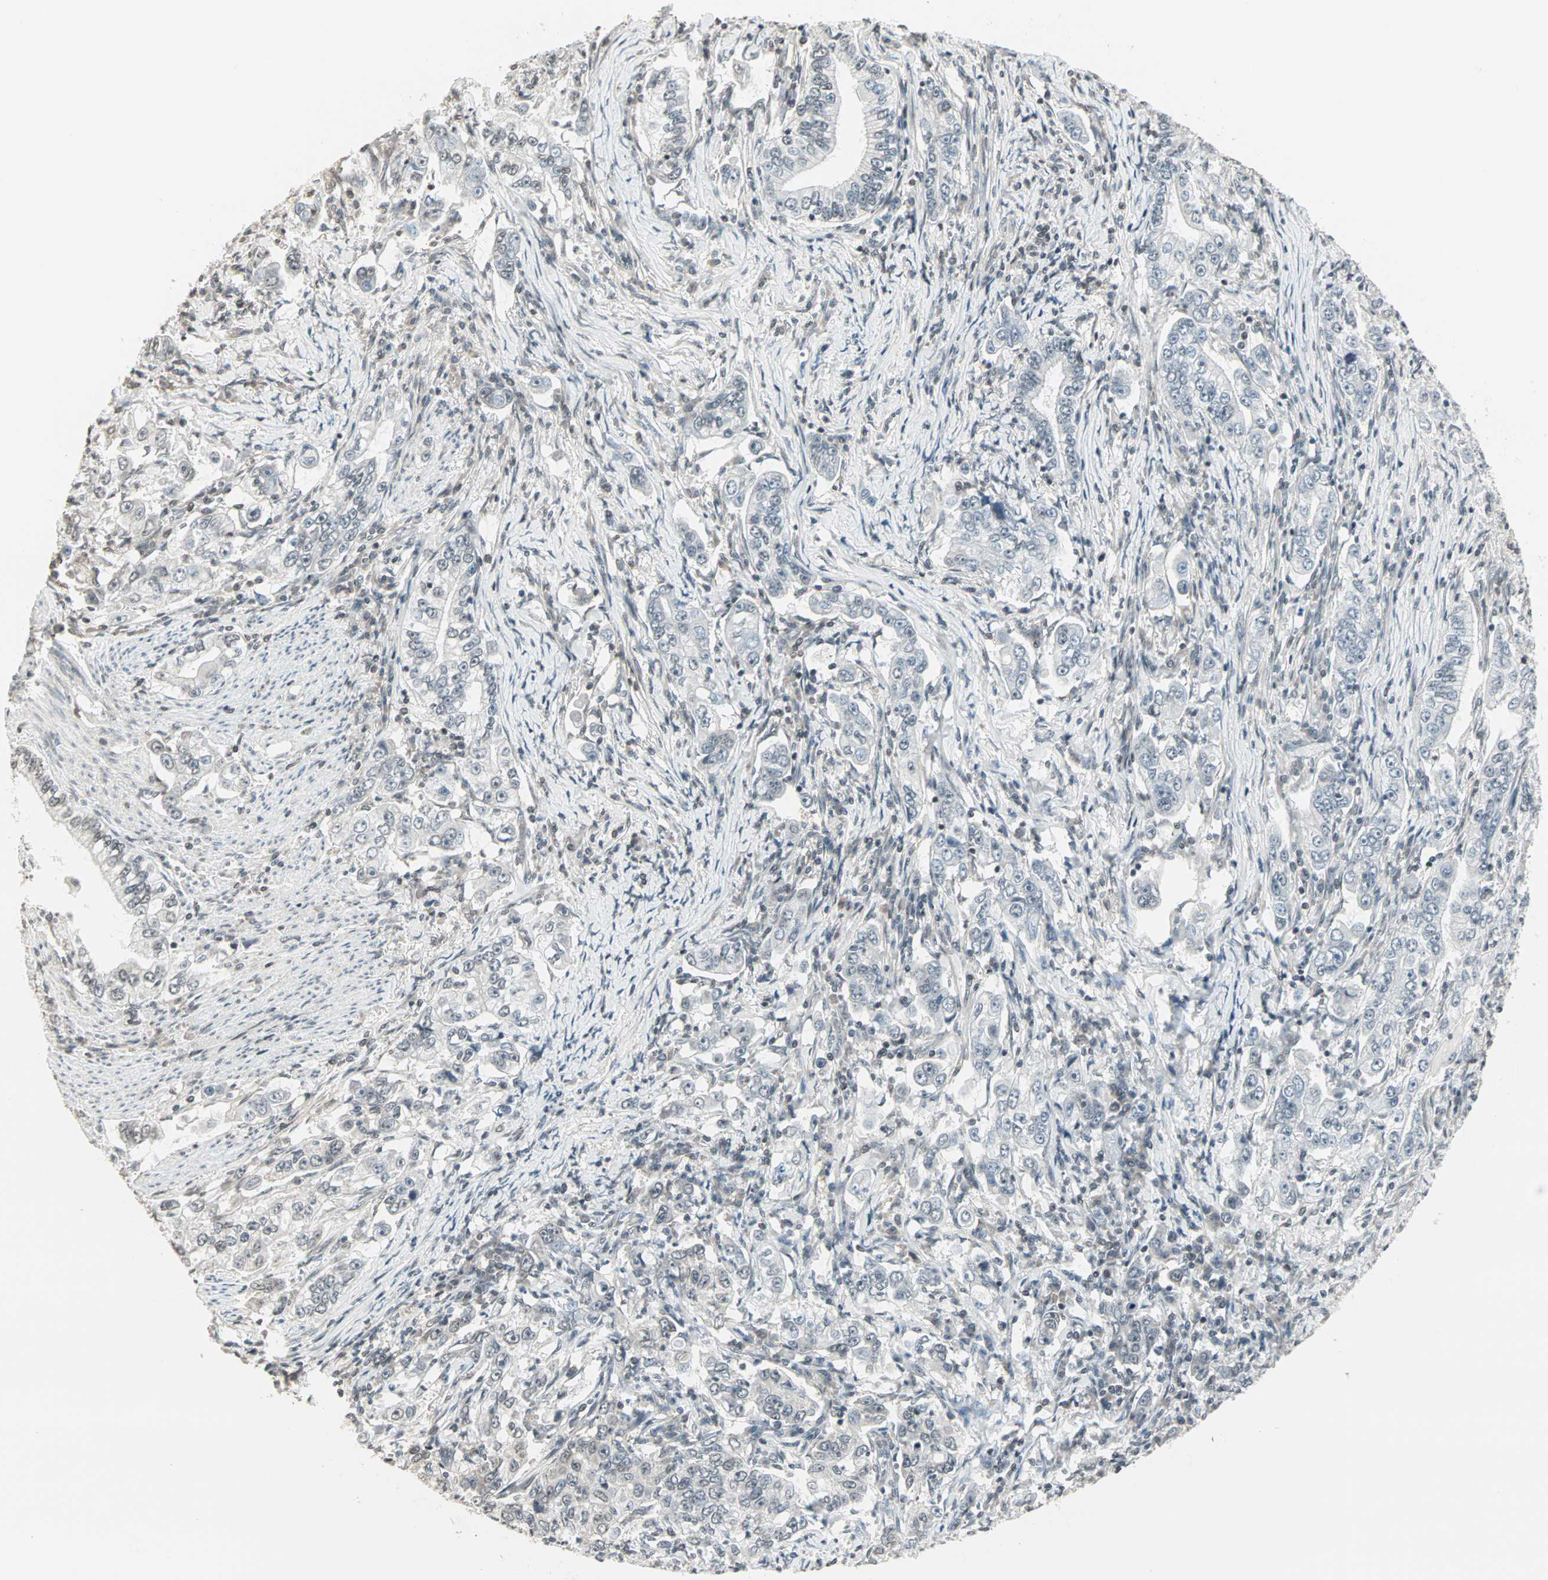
{"staining": {"intensity": "negative", "quantity": "none", "location": "none"}, "tissue": "stomach cancer", "cell_type": "Tumor cells", "image_type": "cancer", "snomed": [{"axis": "morphology", "description": "Adenocarcinoma, NOS"}, {"axis": "topography", "description": "Stomach, lower"}], "caption": "There is no significant positivity in tumor cells of stomach cancer.", "gene": "CBLC", "patient": {"sex": "female", "age": 72}}